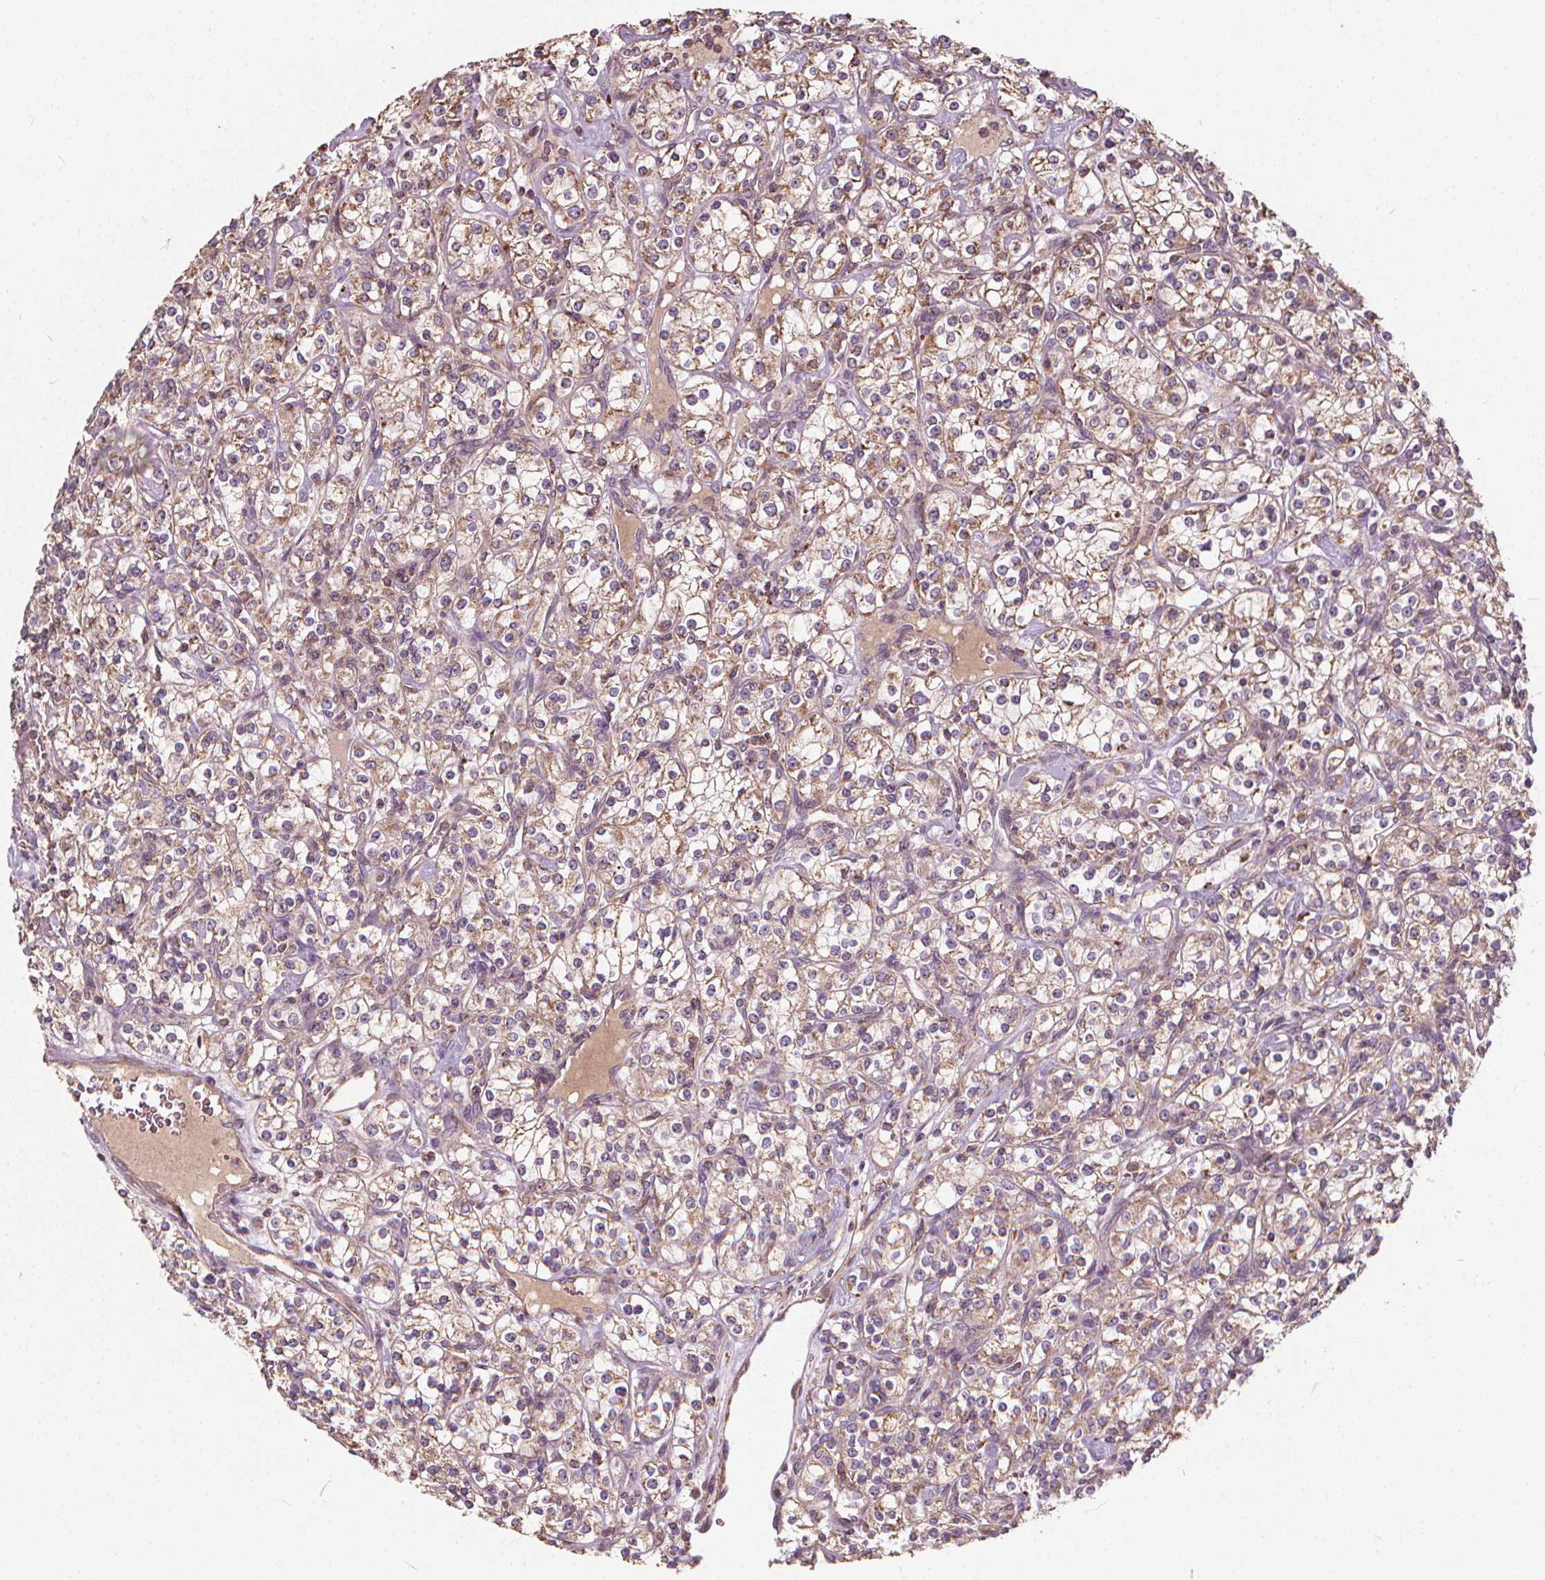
{"staining": {"intensity": "weak", "quantity": ">75%", "location": "cytoplasmic/membranous"}, "tissue": "renal cancer", "cell_type": "Tumor cells", "image_type": "cancer", "snomed": [{"axis": "morphology", "description": "Adenocarcinoma, NOS"}, {"axis": "topography", "description": "Kidney"}], "caption": "Immunohistochemistry (IHC) micrograph of adenocarcinoma (renal) stained for a protein (brown), which exhibits low levels of weak cytoplasmic/membranous staining in about >75% of tumor cells.", "gene": "ORAI2", "patient": {"sex": "male", "age": 77}}